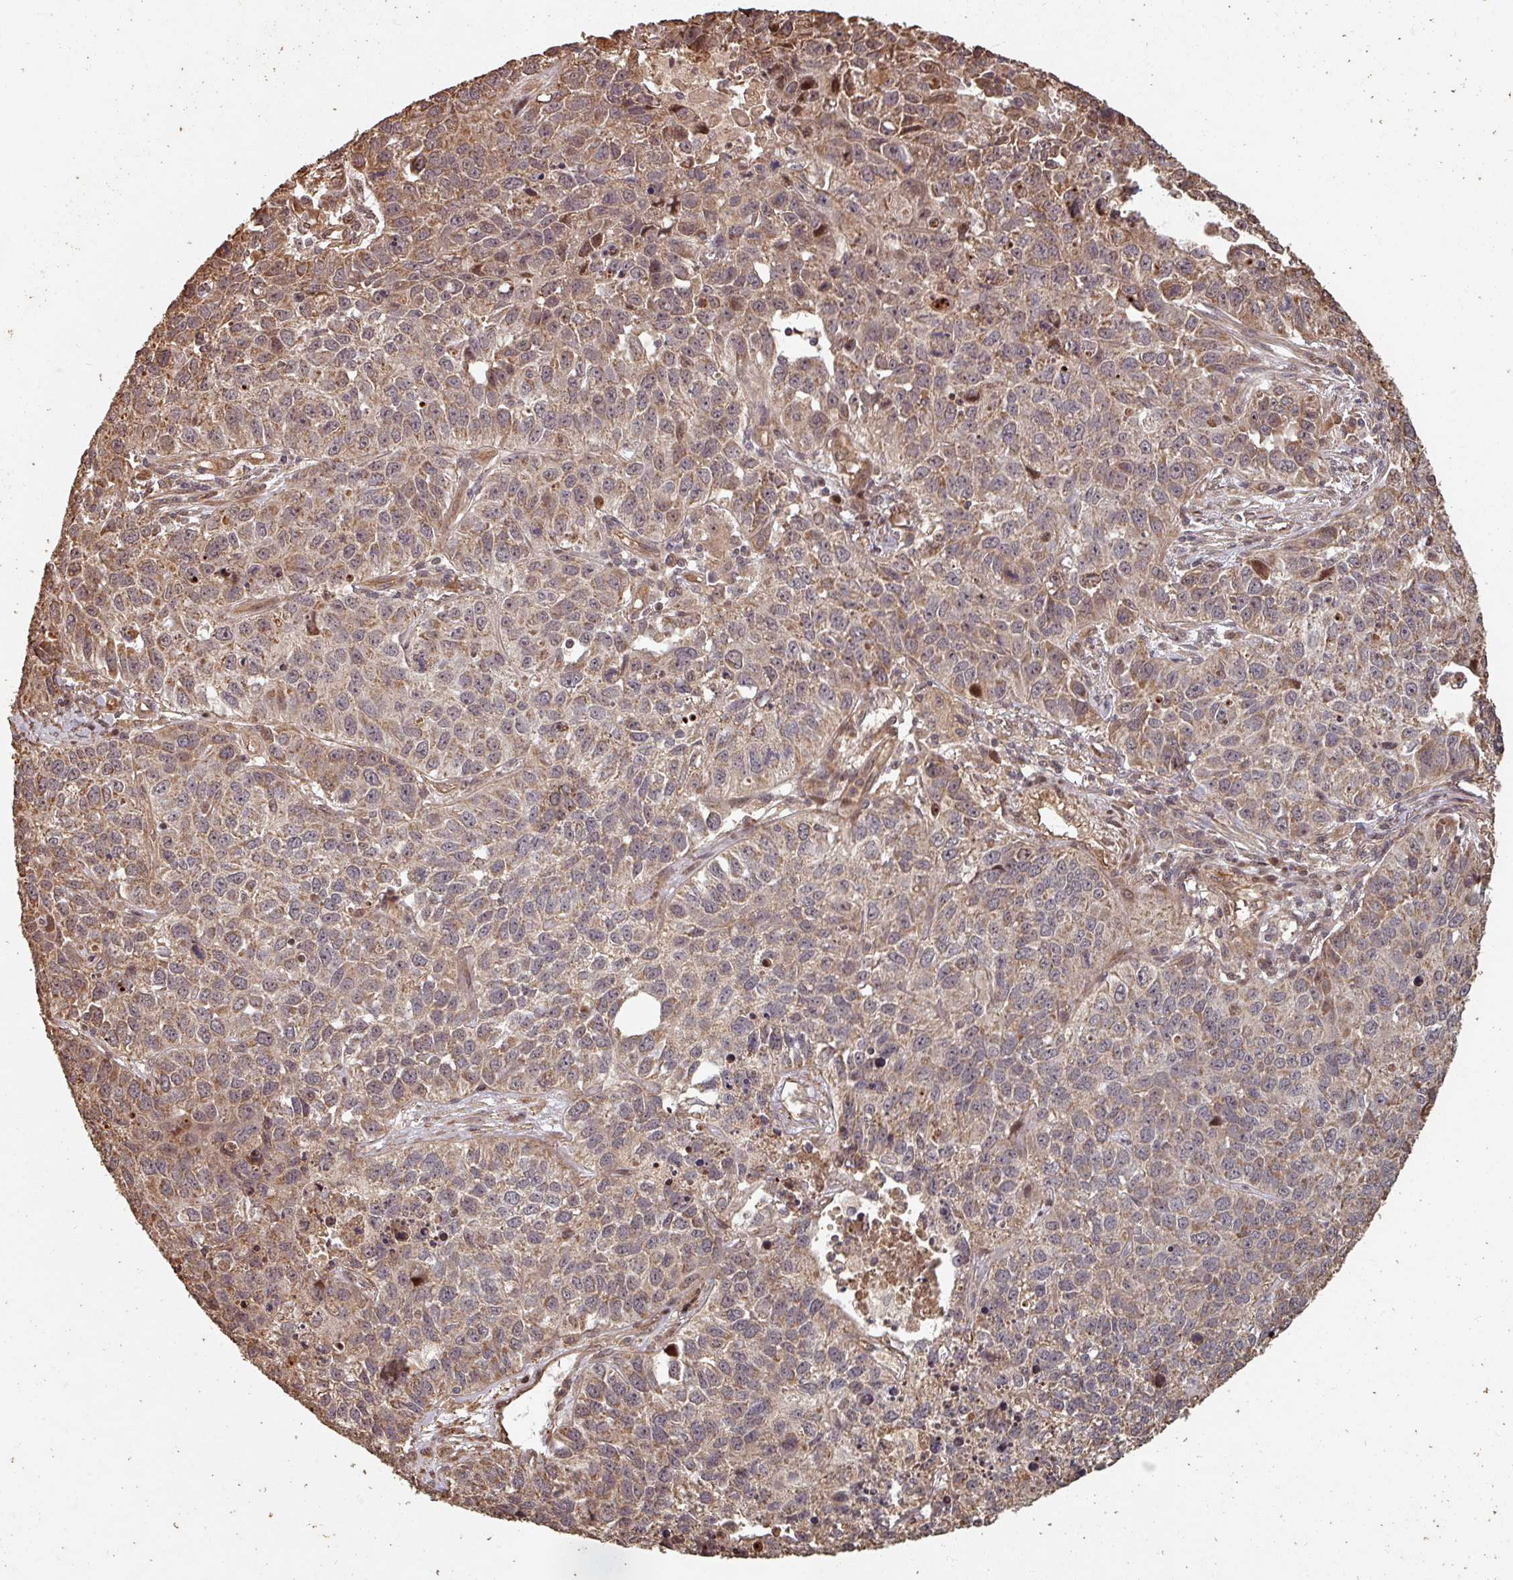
{"staining": {"intensity": "moderate", "quantity": ">75%", "location": "cytoplasmic/membranous,nuclear"}, "tissue": "lung cancer", "cell_type": "Tumor cells", "image_type": "cancer", "snomed": [{"axis": "morphology", "description": "Squamous cell carcinoma, NOS"}, {"axis": "topography", "description": "Lung"}], "caption": "Protein positivity by immunohistochemistry exhibits moderate cytoplasmic/membranous and nuclear positivity in approximately >75% of tumor cells in lung cancer (squamous cell carcinoma). The staining was performed using DAB, with brown indicating positive protein expression. Nuclei are stained blue with hematoxylin.", "gene": "EID1", "patient": {"sex": "male", "age": 76}}